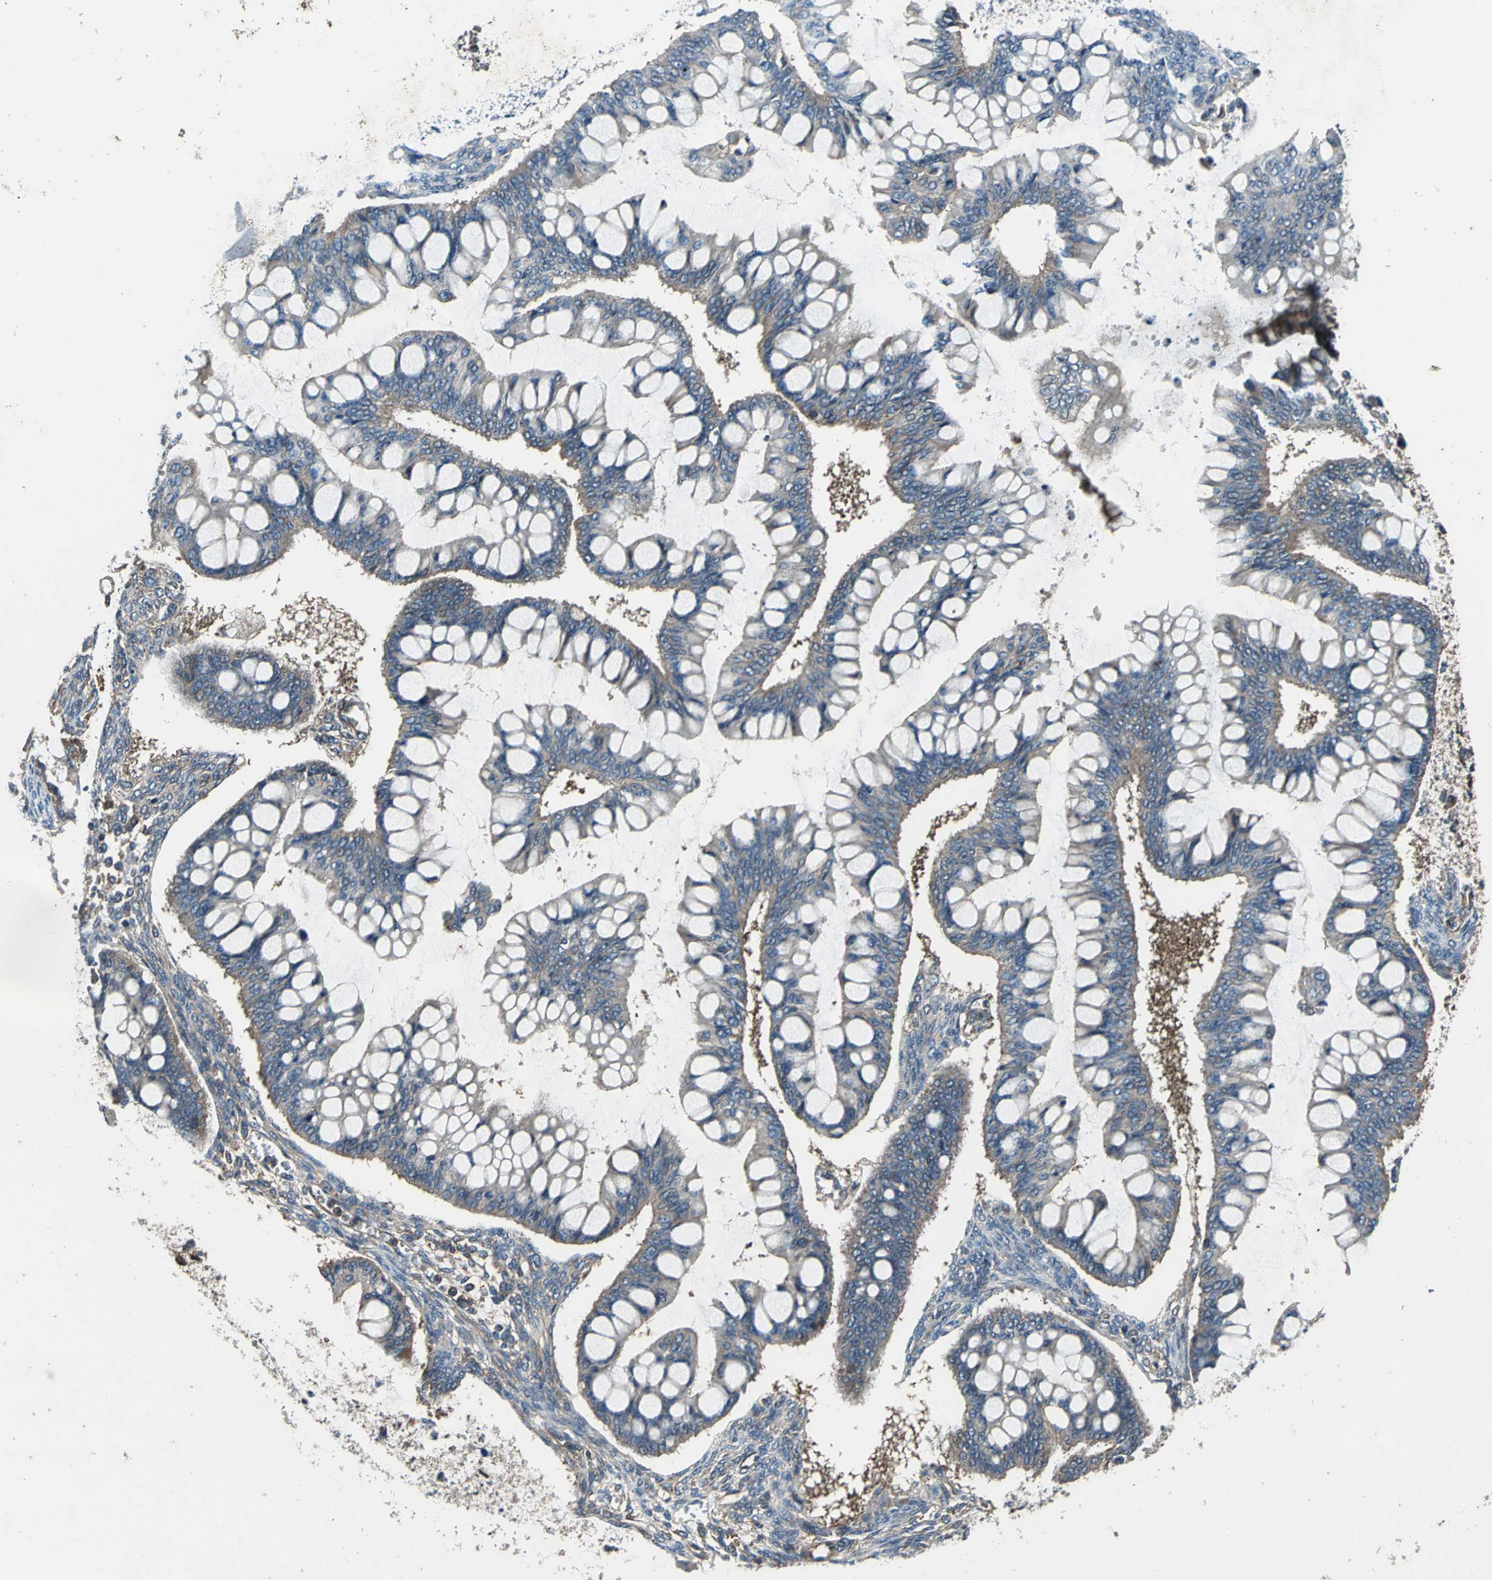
{"staining": {"intensity": "moderate", "quantity": ">75%", "location": "cytoplasmic/membranous"}, "tissue": "ovarian cancer", "cell_type": "Tumor cells", "image_type": "cancer", "snomed": [{"axis": "morphology", "description": "Cystadenocarcinoma, mucinous, NOS"}, {"axis": "topography", "description": "Ovary"}], "caption": "IHC (DAB (3,3'-diaminobenzidine)) staining of mucinous cystadenocarcinoma (ovarian) demonstrates moderate cytoplasmic/membranous protein positivity in about >75% of tumor cells.", "gene": "PARVA", "patient": {"sex": "female", "age": 73}}